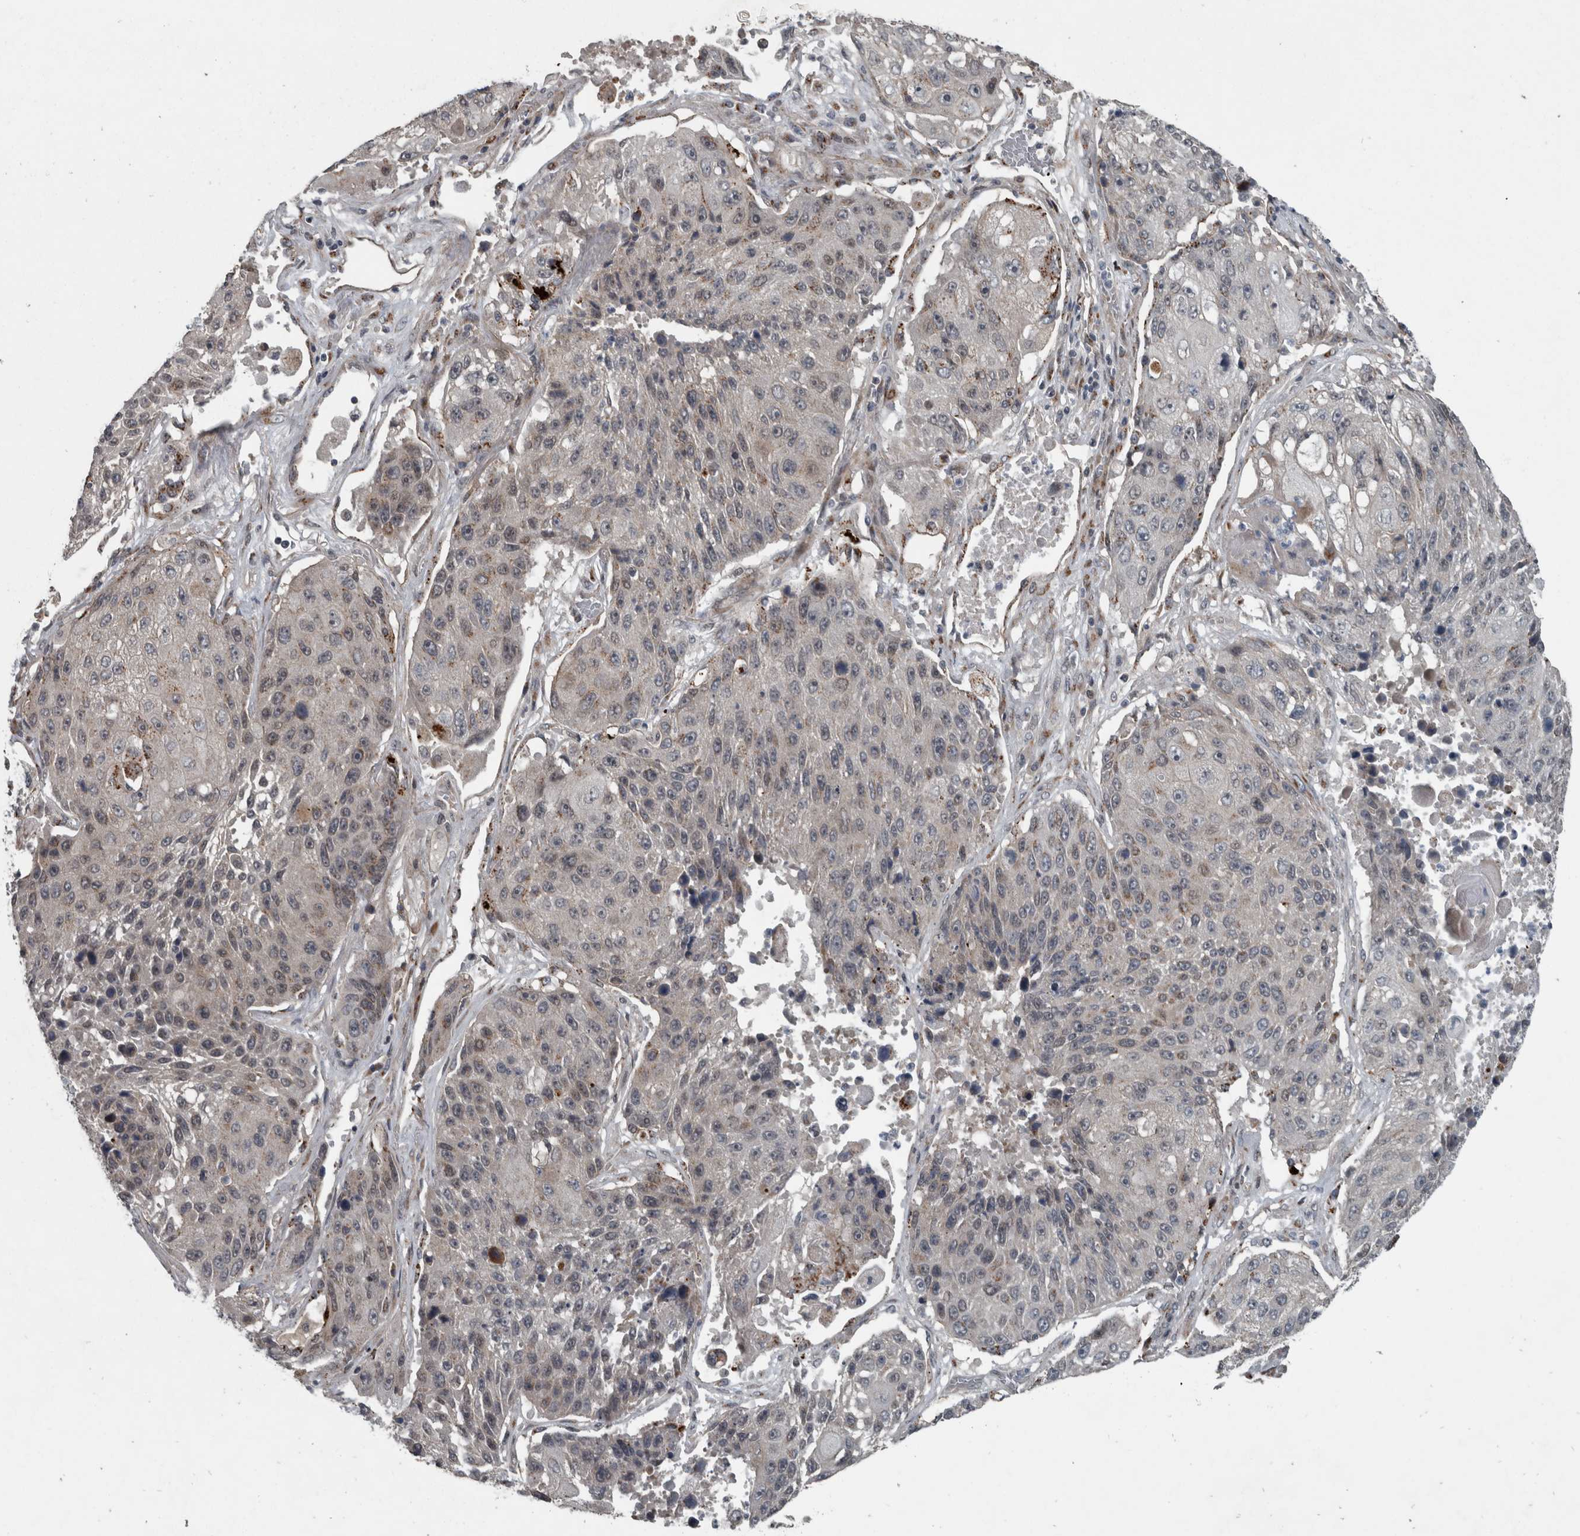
{"staining": {"intensity": "negative", "quantity": "none", "location": "none"}, "tissue": "lung cancer", "cell_type": "Tumor cells", "image_type": "cancer", "snomed": [{"axis": "morphology", "description": "Squamous cell carcinoma, NOS"}, {"axis": "topography", "description": "Lung"}], "caption": "Micrograph shows no significant protein staining in tumor cells of lung cancer. (DAB (3,3'-diaminobenzidine) IHC with hematoxylin counter stain).", "gene": "ZNF345", "patient": {"sex": "male", "age": 61}}